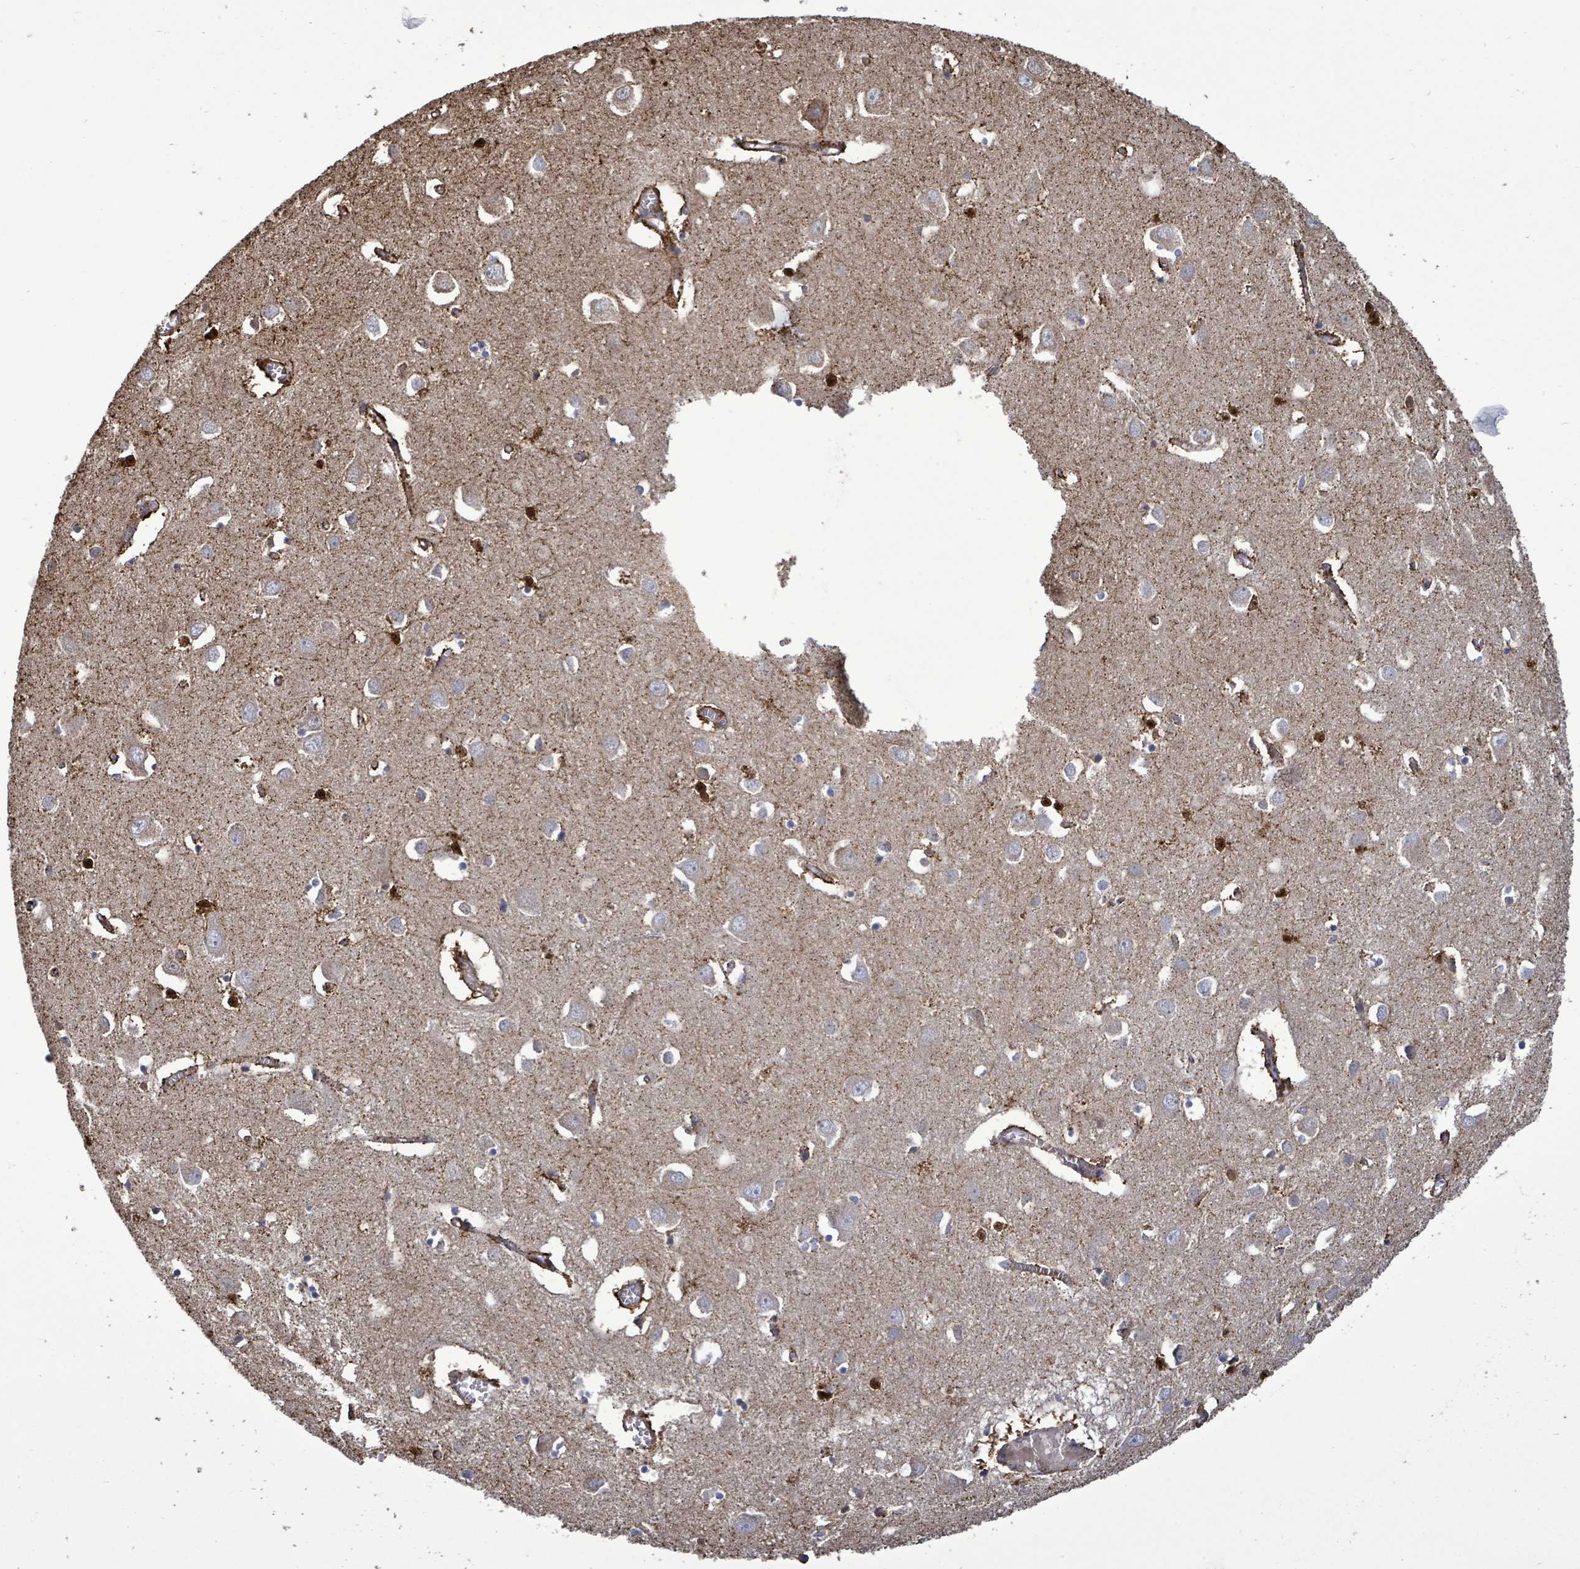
{"staining": {"intensity": "strong", "quantity": ">75%", "location": "cytoplasmic/membranous"}, "tissue": "cerebral cortex", "cell_type": "Endothelial cells", "image_type": "normal", "snomed": [{"axis": "morphology", "description": "Normal tissue, NOS"}, {"axis": "topography", "description": "Cerebral cortex"}], "caption": "Strong cytoplasmic/membranous positivity for a protein is seen in approximately >75% of endothelial cells of unremarkable cerebral cortex using IHC.", "gene": "MTMR12", "patient": {"sex": "male", "age": 70}}